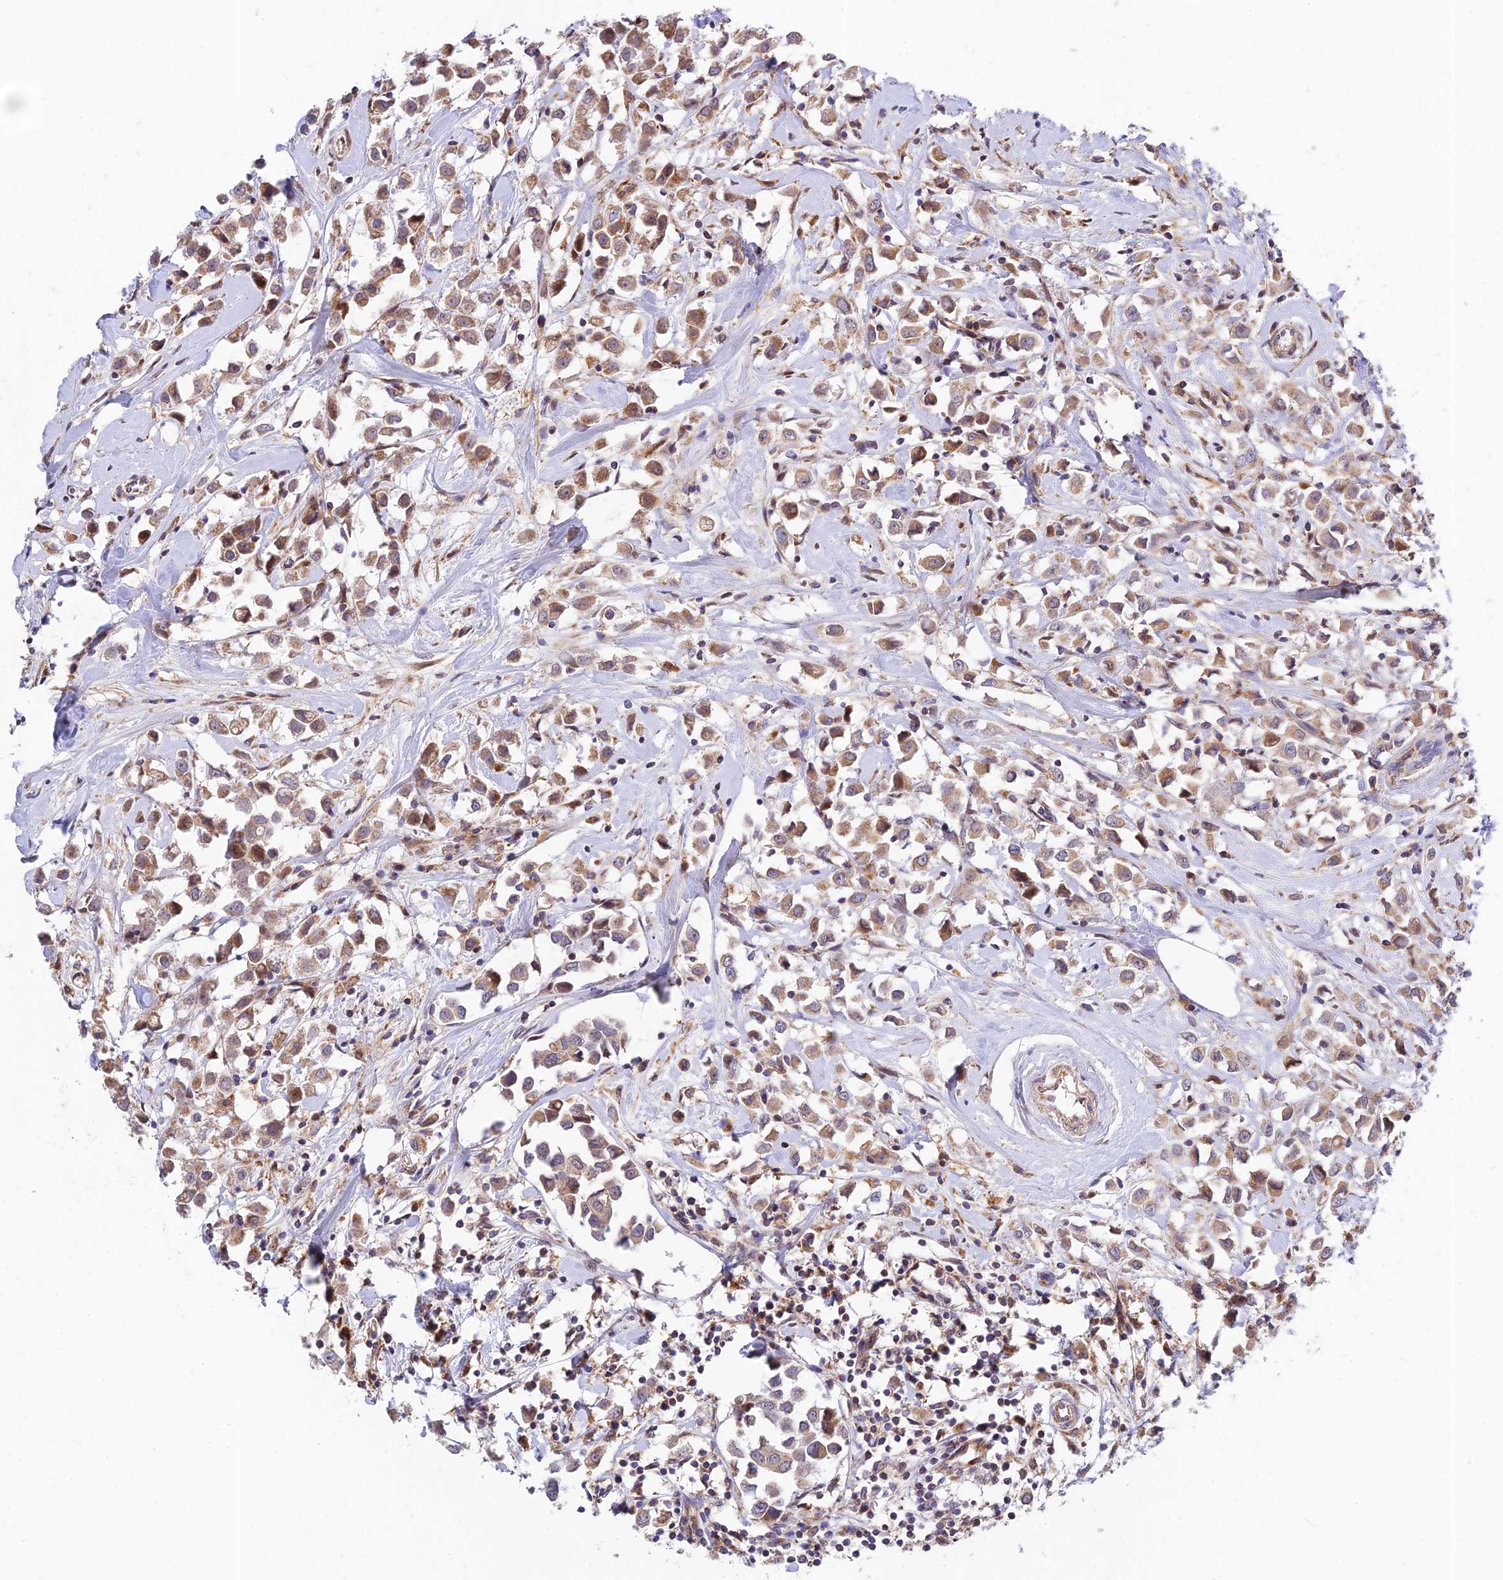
{"staining": {"intensity": "moderate", "quantity": ">75%", "location": "cytoplasmic/membranous"}, "tissue": "breast cancer", "cell_type": "Tumor cells", "image_type": "cancer", "snomed": [{"axis": "morphology", "description": "Duct carcinoma"}, {"axis": "topography", "description": "Breast"}], "caption": "Immunohistochemical staining of infiltrating ductal carcinoma (breast) shows medium levels of moderate cytoplasmic/membranous staining in about >75% of tumor cells.", "gene": "FUOM", "patient": {"sex": "female", "age": 61}}